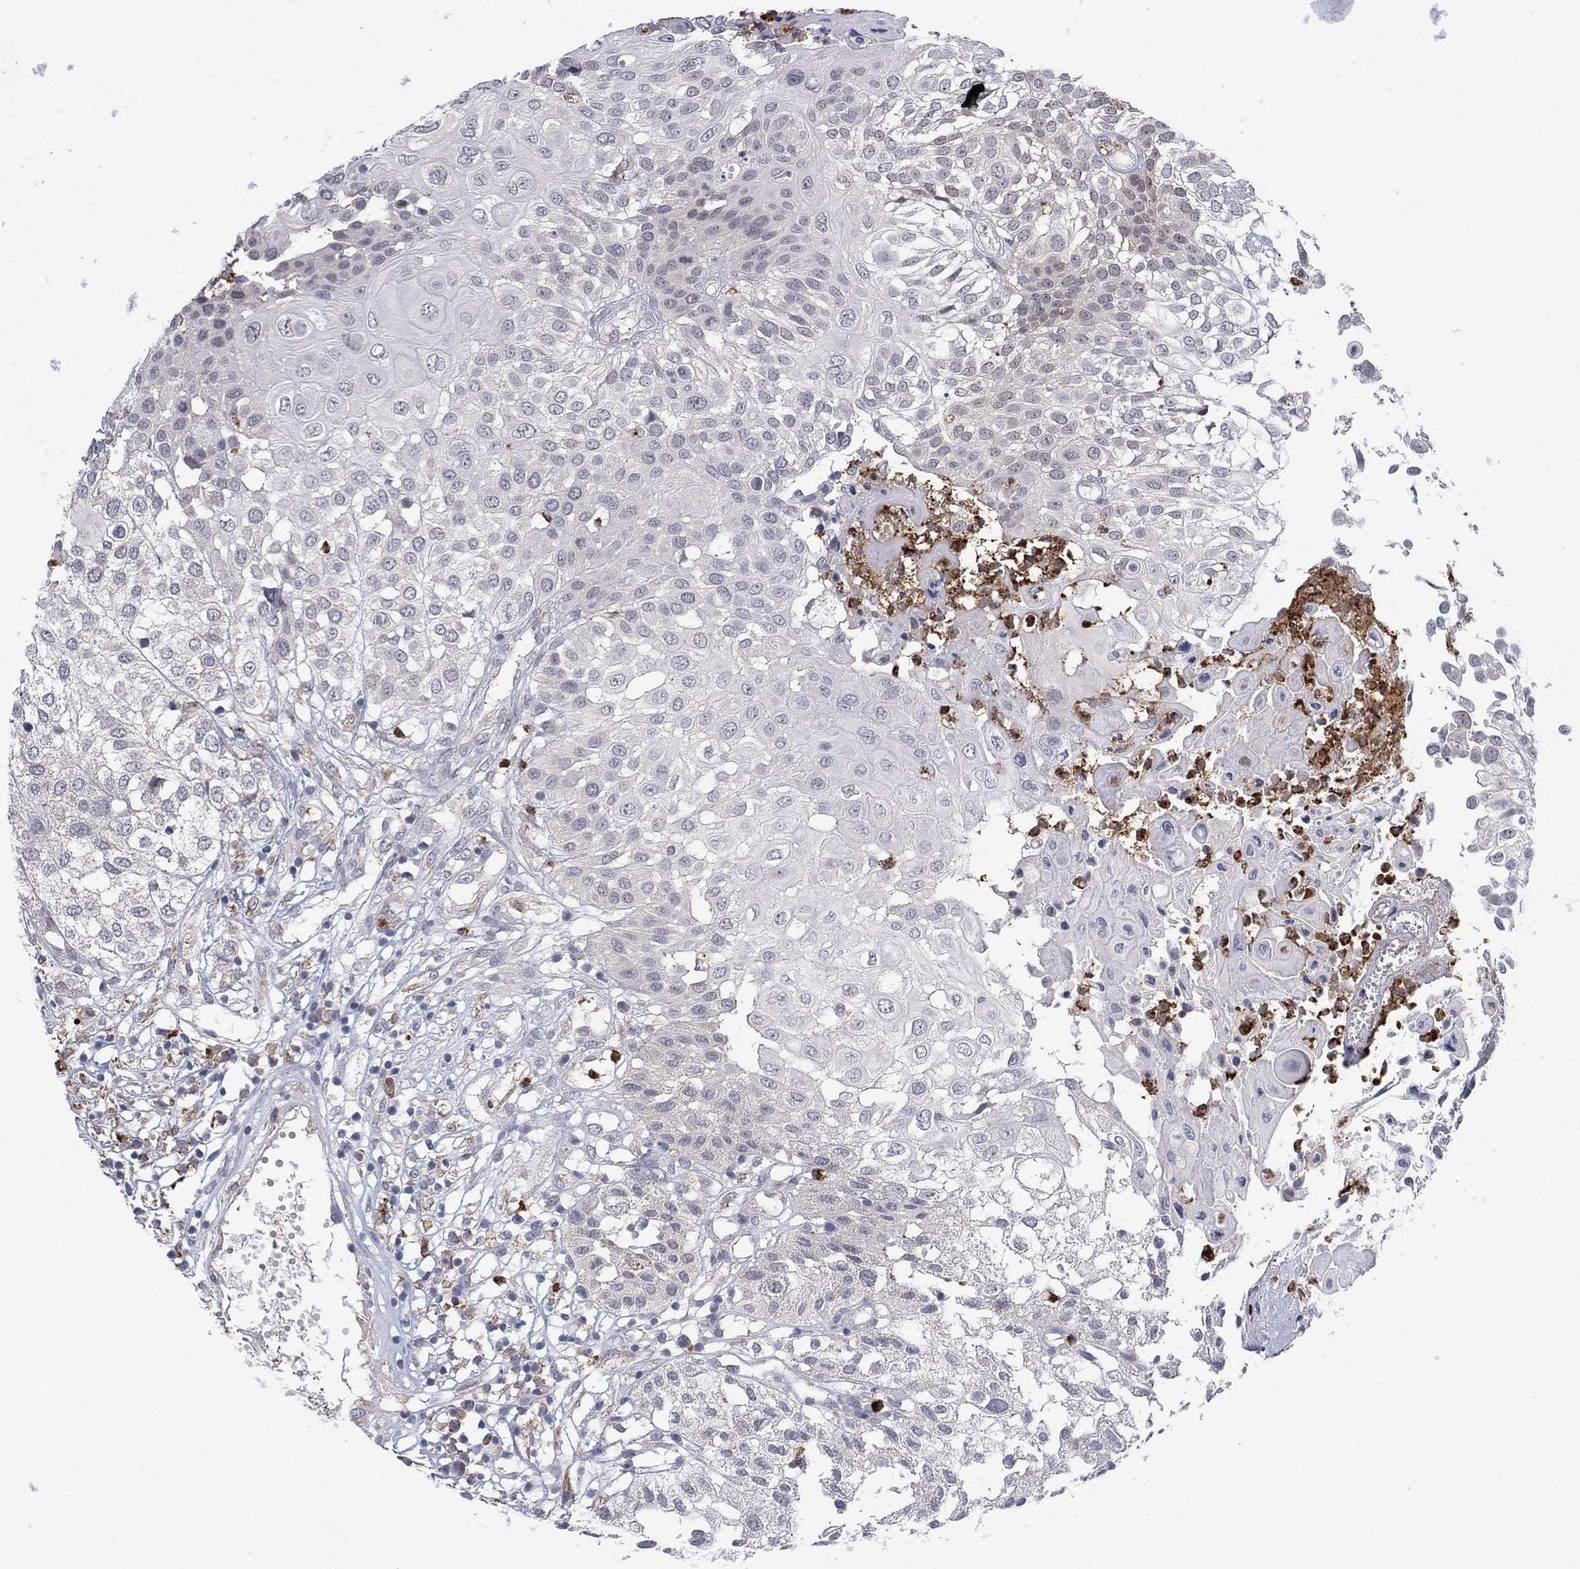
{"staining": {"intensity": "negative", "quantity": "none", "location": "none"}, "tissue": "urothelial cancer", "cell_type": "Tumor cells", "image_type": "cancer", "snomed": [{"axis": "morphology", "description": "Urothelial carcinoma, High grade"}, {"axis": "topography", "description": "Urinary bladder"}], "caption": "DAB immunohistochemical staining of urothelial cancer reveals no significant staining in tumor cells. (Stains: DAB immunohistochemistry with hematoxylin counter stain, Microscopy: brightfield microscopy at high magnification).", "gene": "MTRFR", "patient": {"sex": "female", "age": 79}}